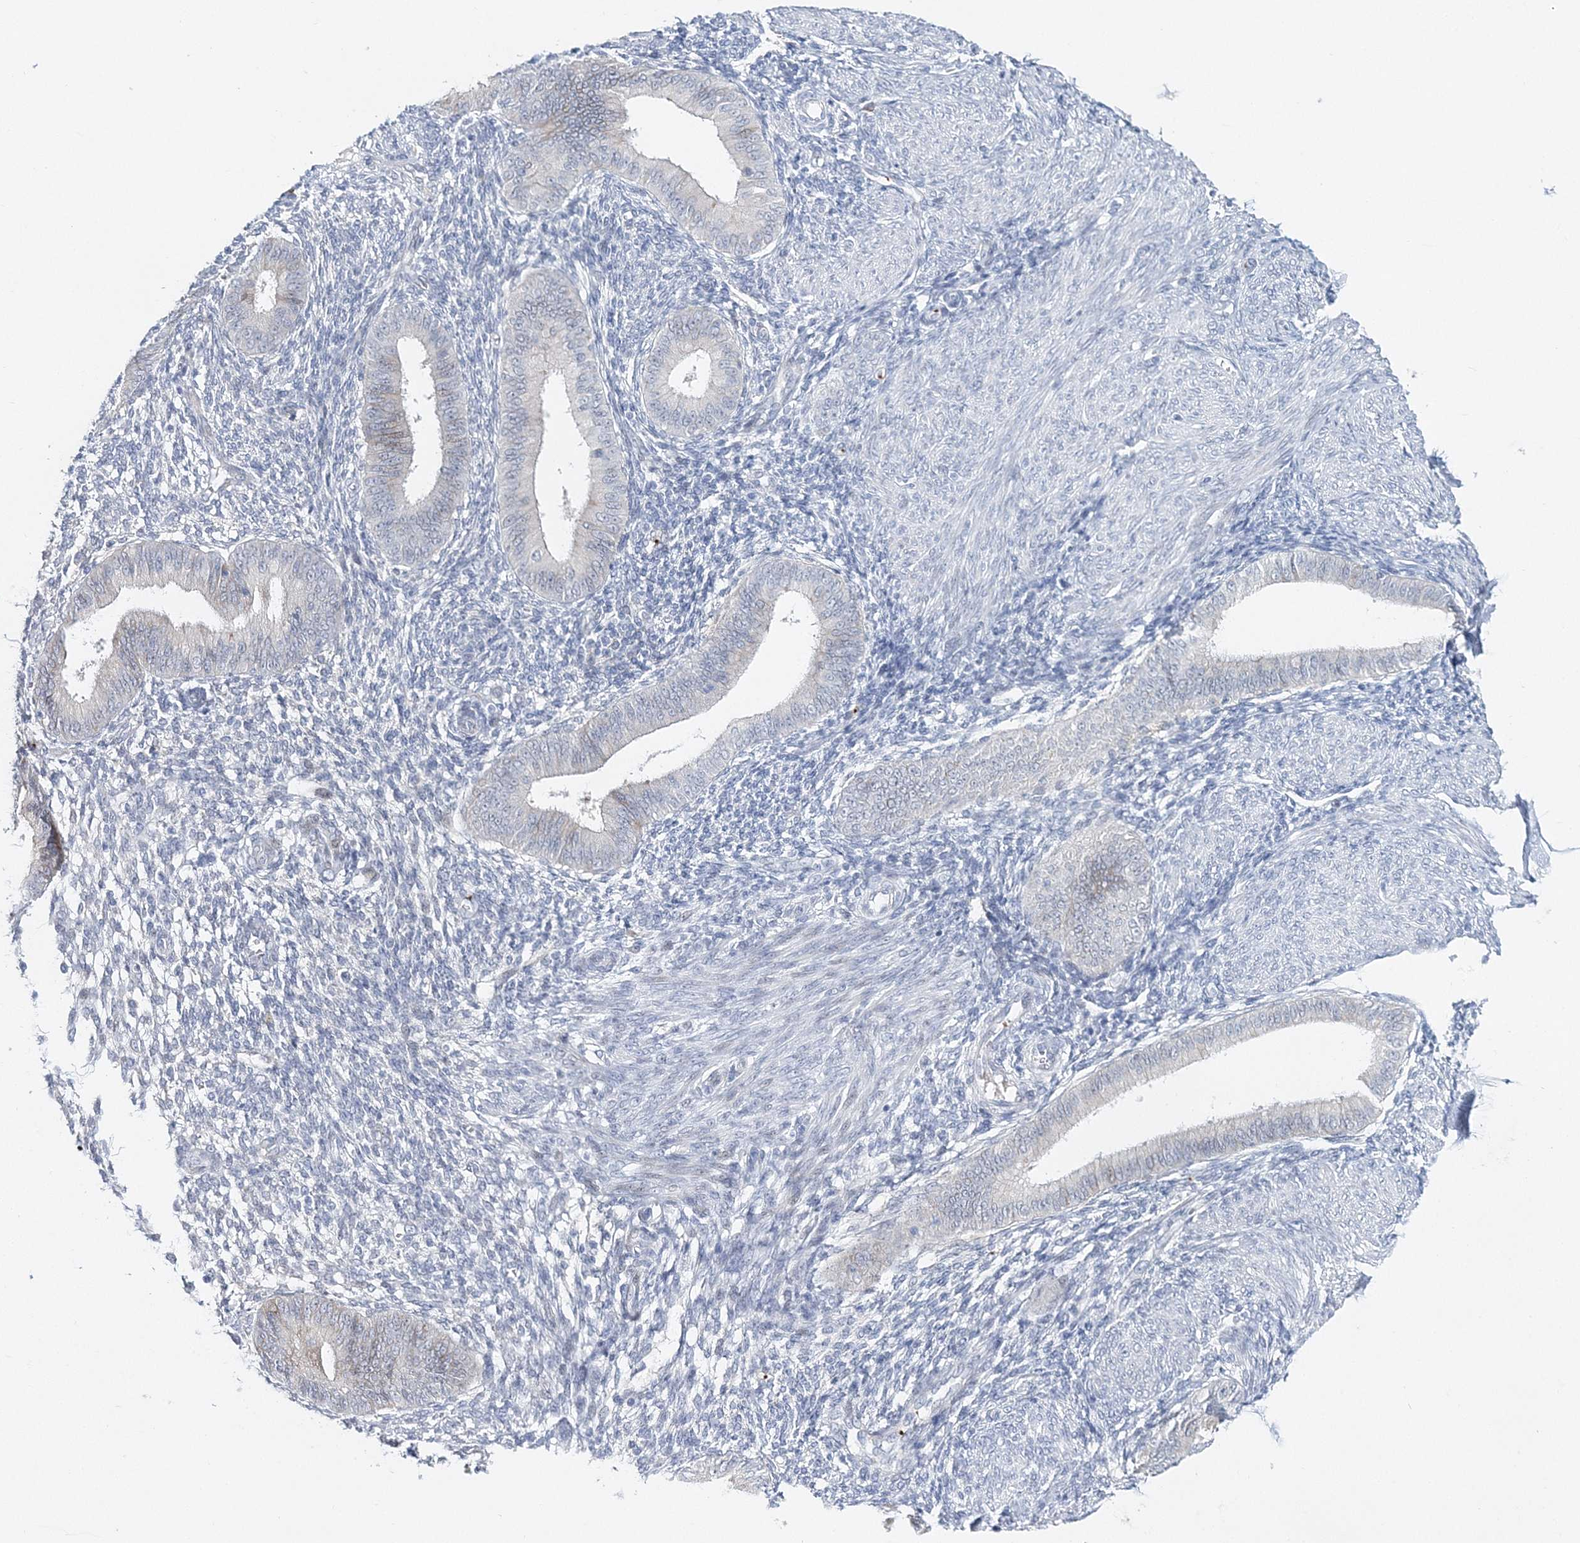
{"staining": {"intensity": "negative", "quantity": "none", "location": "none"}, "tissue": "endometrium", "cell_type": "Cells in endometrial stroma", "image_type": "normal", "snomed": [{"axis": "morphology", "description": "Normal tissue, NOS"}, {"axis": "topography", "description": "Uterus"}, {"axis": "topography", "description": "Endometrium"}], "caption": "Human endometrium stained for a protein using immunohistochemistry (IHC) reveals no positivity in cells in endometrial stroma.", "gene": "MYOZ2", "patient": {"sex": "female", "age": 48}}